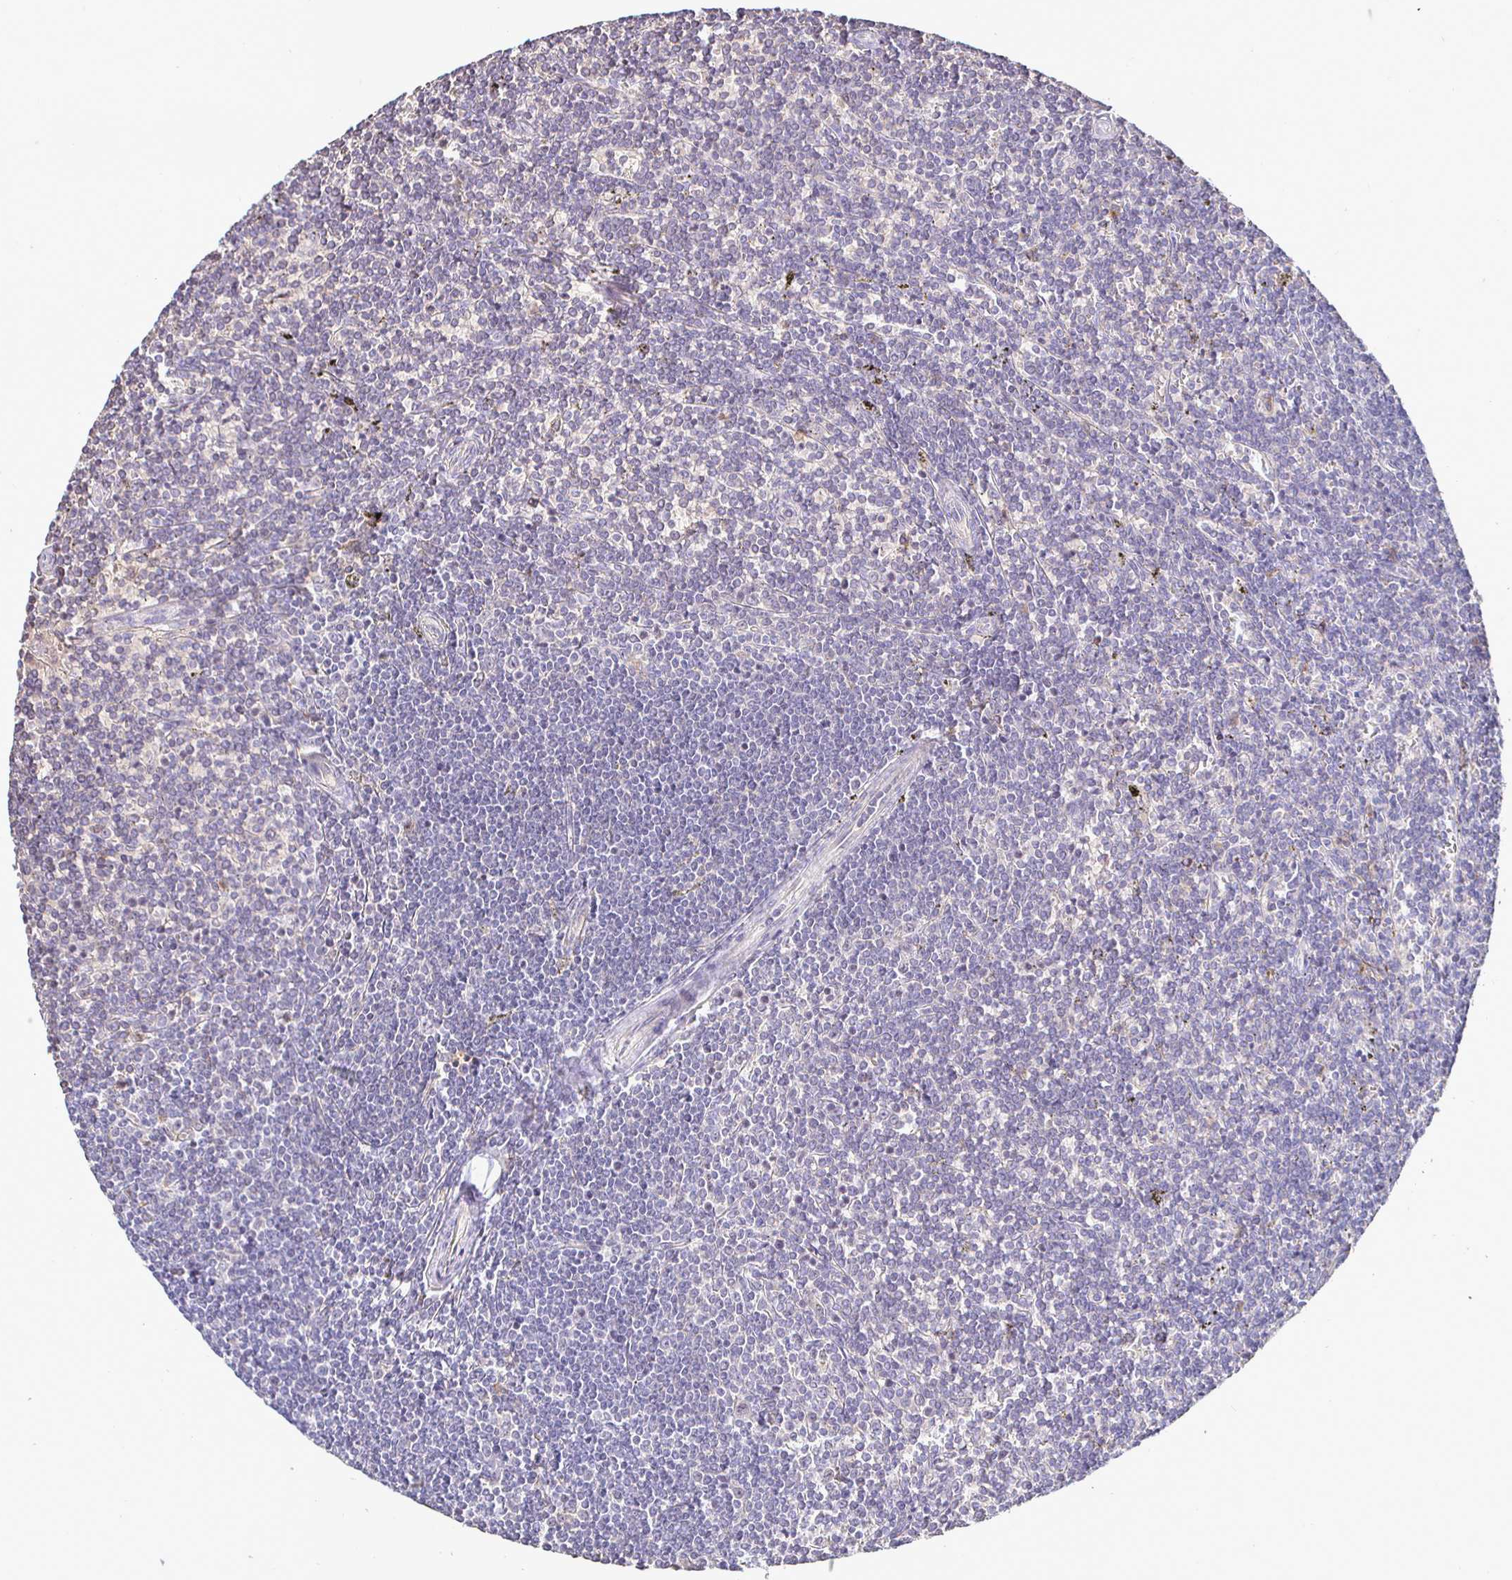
{"staining": {"intensity": "negative", "quantity": "none", "location": "none"}, "tissue": "lymphoma", "cell_type": "Tumor cells", "image_type": "cancer", "snomed": [{"axis": "morphology", "description": "Malignant lymphoma, non-Hodgkin's type, Low grade"}, {"axis": "topography", "description": "Spleen"}], "caption": "Photomicrograph shows no significant protein positivity in tumor cells of low-grade malignant lymphoma, non-Hodgkin's type. The staining is performed using DAB (3,3'-diaminobenzidine) brown chromogen with nuclei counter-stained in using hematoxylin.", "gene": "SIRPA", "patient": {"sex": "male", "age": 78}}